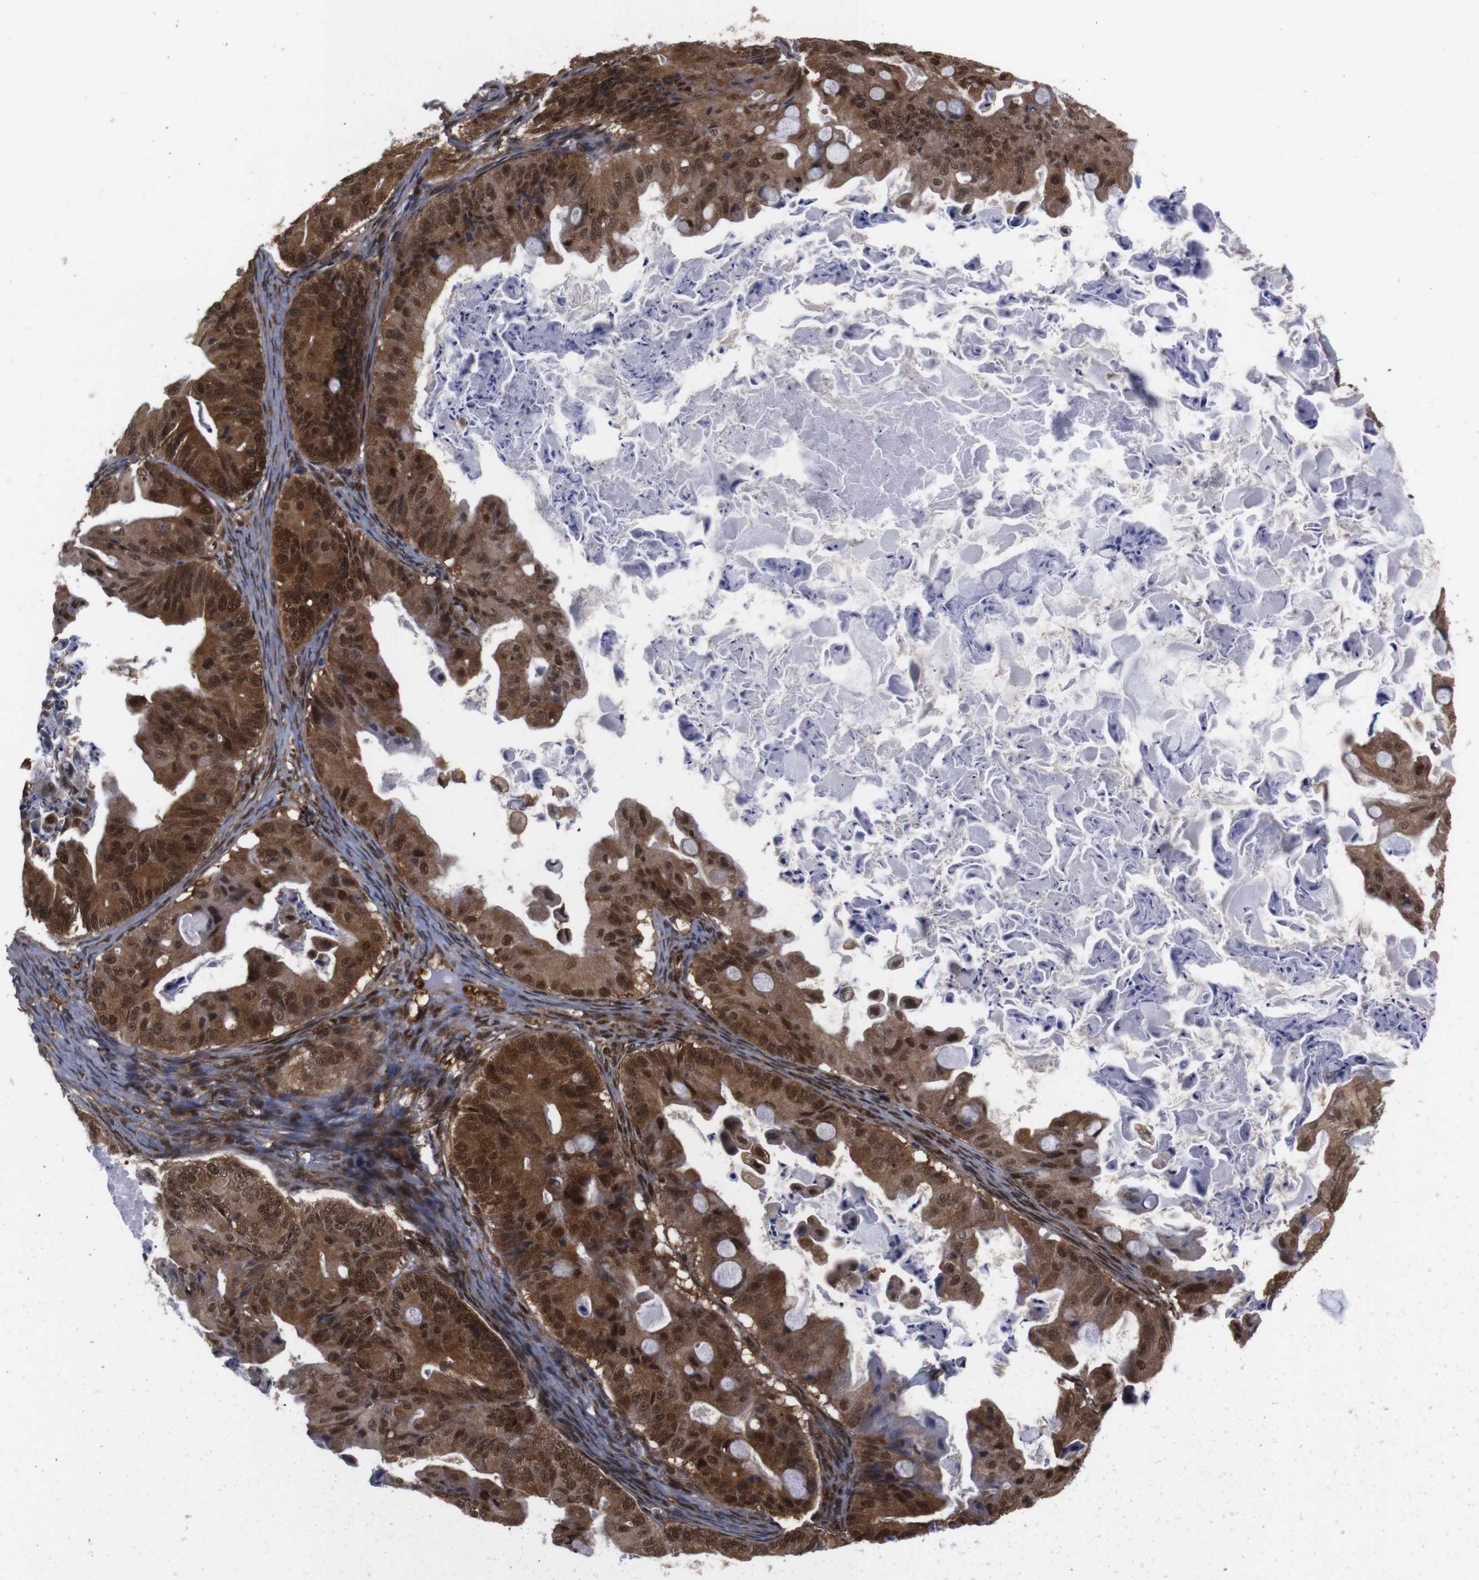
{"staining": {"intensity": "strong", "quantity": ">75%", "location": "cytoplasmic/membranous,nuclear"}, "tissue": "ovarian cancer", "cell_type": "Tumor cells", "image_type": "cancer", "snomed": [{"axis": "morphology", "description": "Cystadenocarcinoma, mucinous, NOS"}, {"axis": "topography", "description": "Ovary"}], "caption": "Immunohistochemistry (IHC) photomicrograph of ovarian cancer stained for a protein (brown), which demonstrates high levels of strong cytoplasmic/membranous and nuclear staining in about >75% of tumor cells.", "gene": "UBQLN2", "patient": {"sex": "female", "age": 37}}